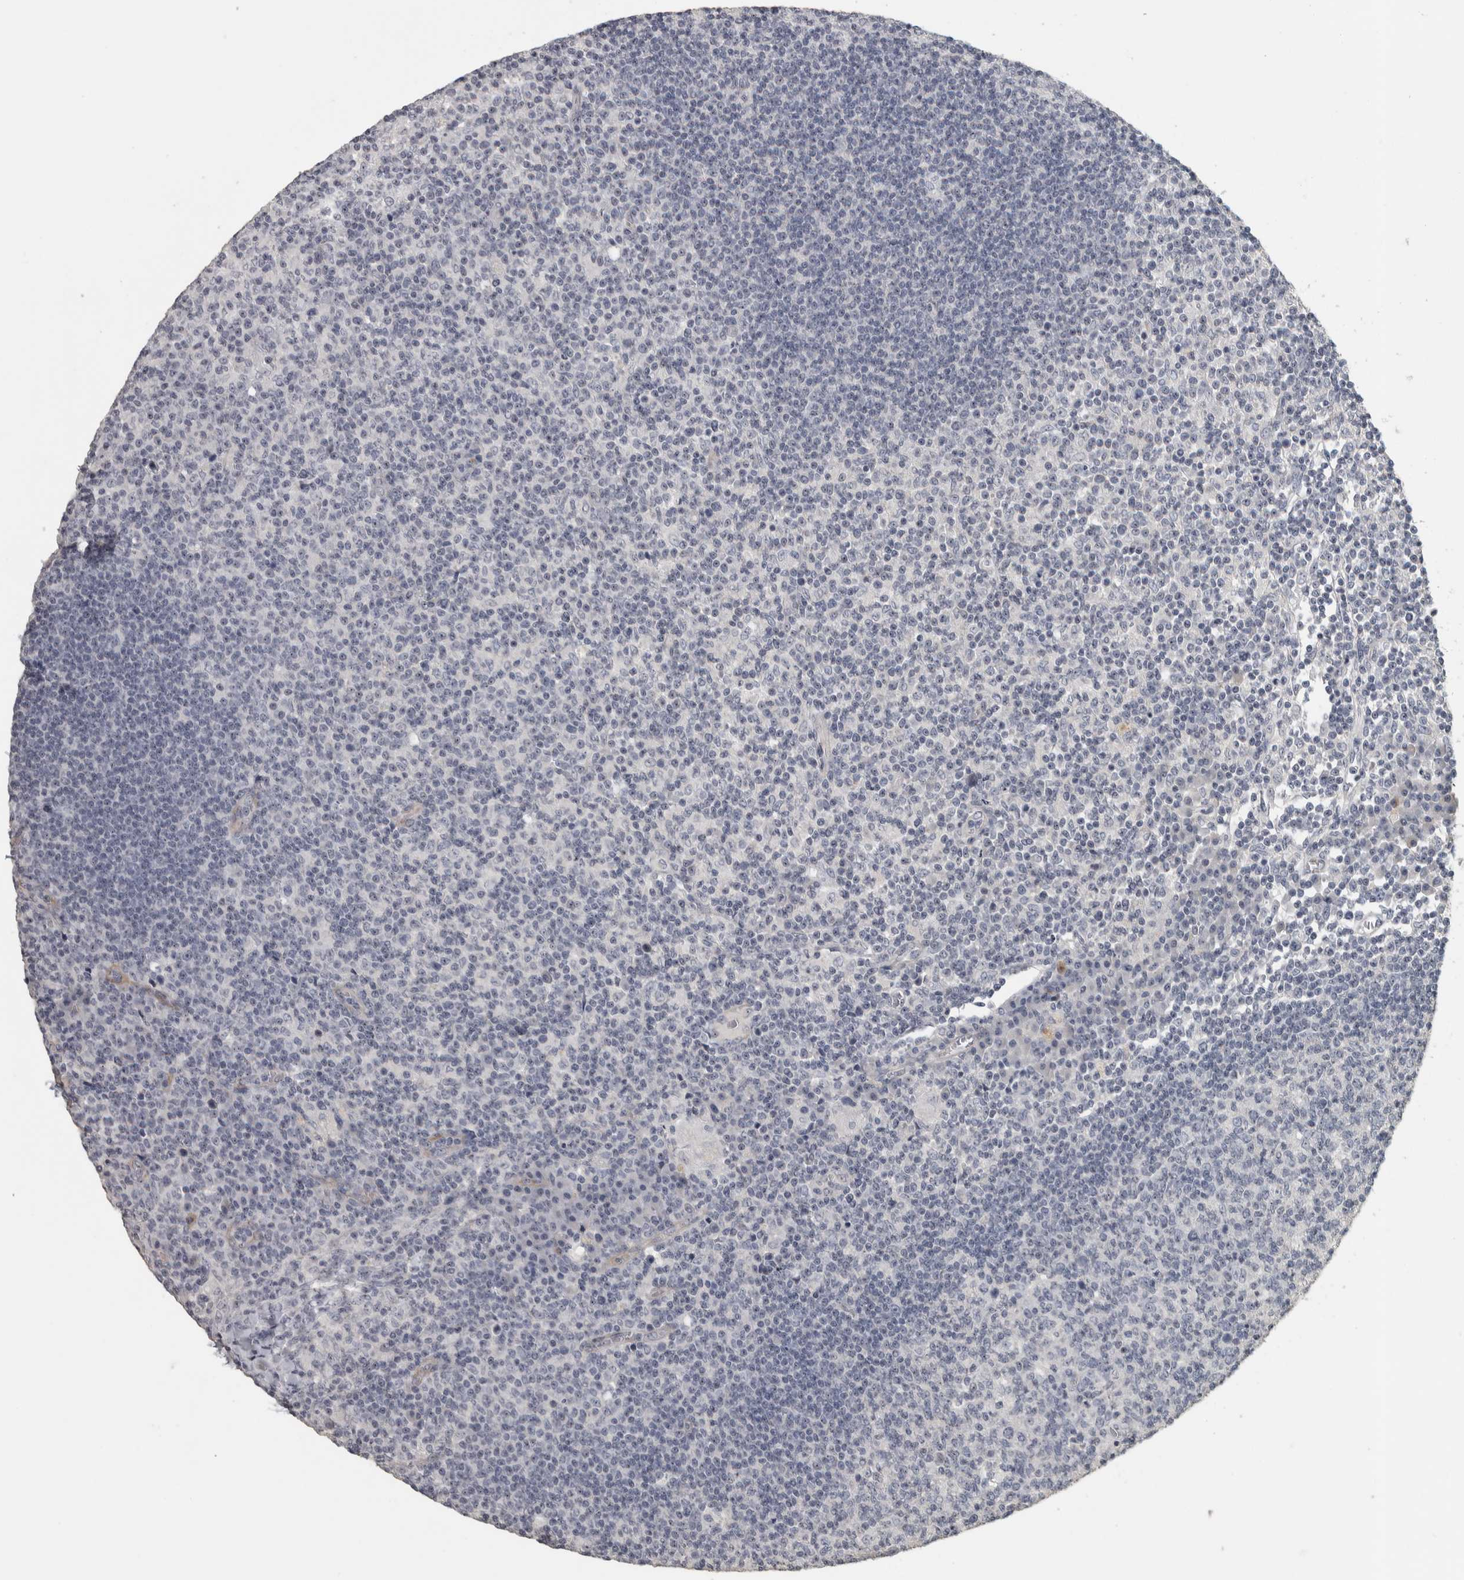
{"staining": {"intensity": "negative", "quantity": "none", "location": "none"}, "tissue": "lymph node", "cell_type": "Germinal center cells", "image_type": "normal", "snomed": [{"axis": "morphology", "description": "Normal tissue, NOS"}, {"axis": "morphology", "description": "Inflammation, NOS"}, {"axis": "topography", "description": "Lymph node"}], "caption": "This is an immunohistochemistry (IHC) micrograph of benign human lymph node. There is no positivity in germinal center cells.", "gene": "DCAF10", "patient": {"sex": "male", "age": 55}}